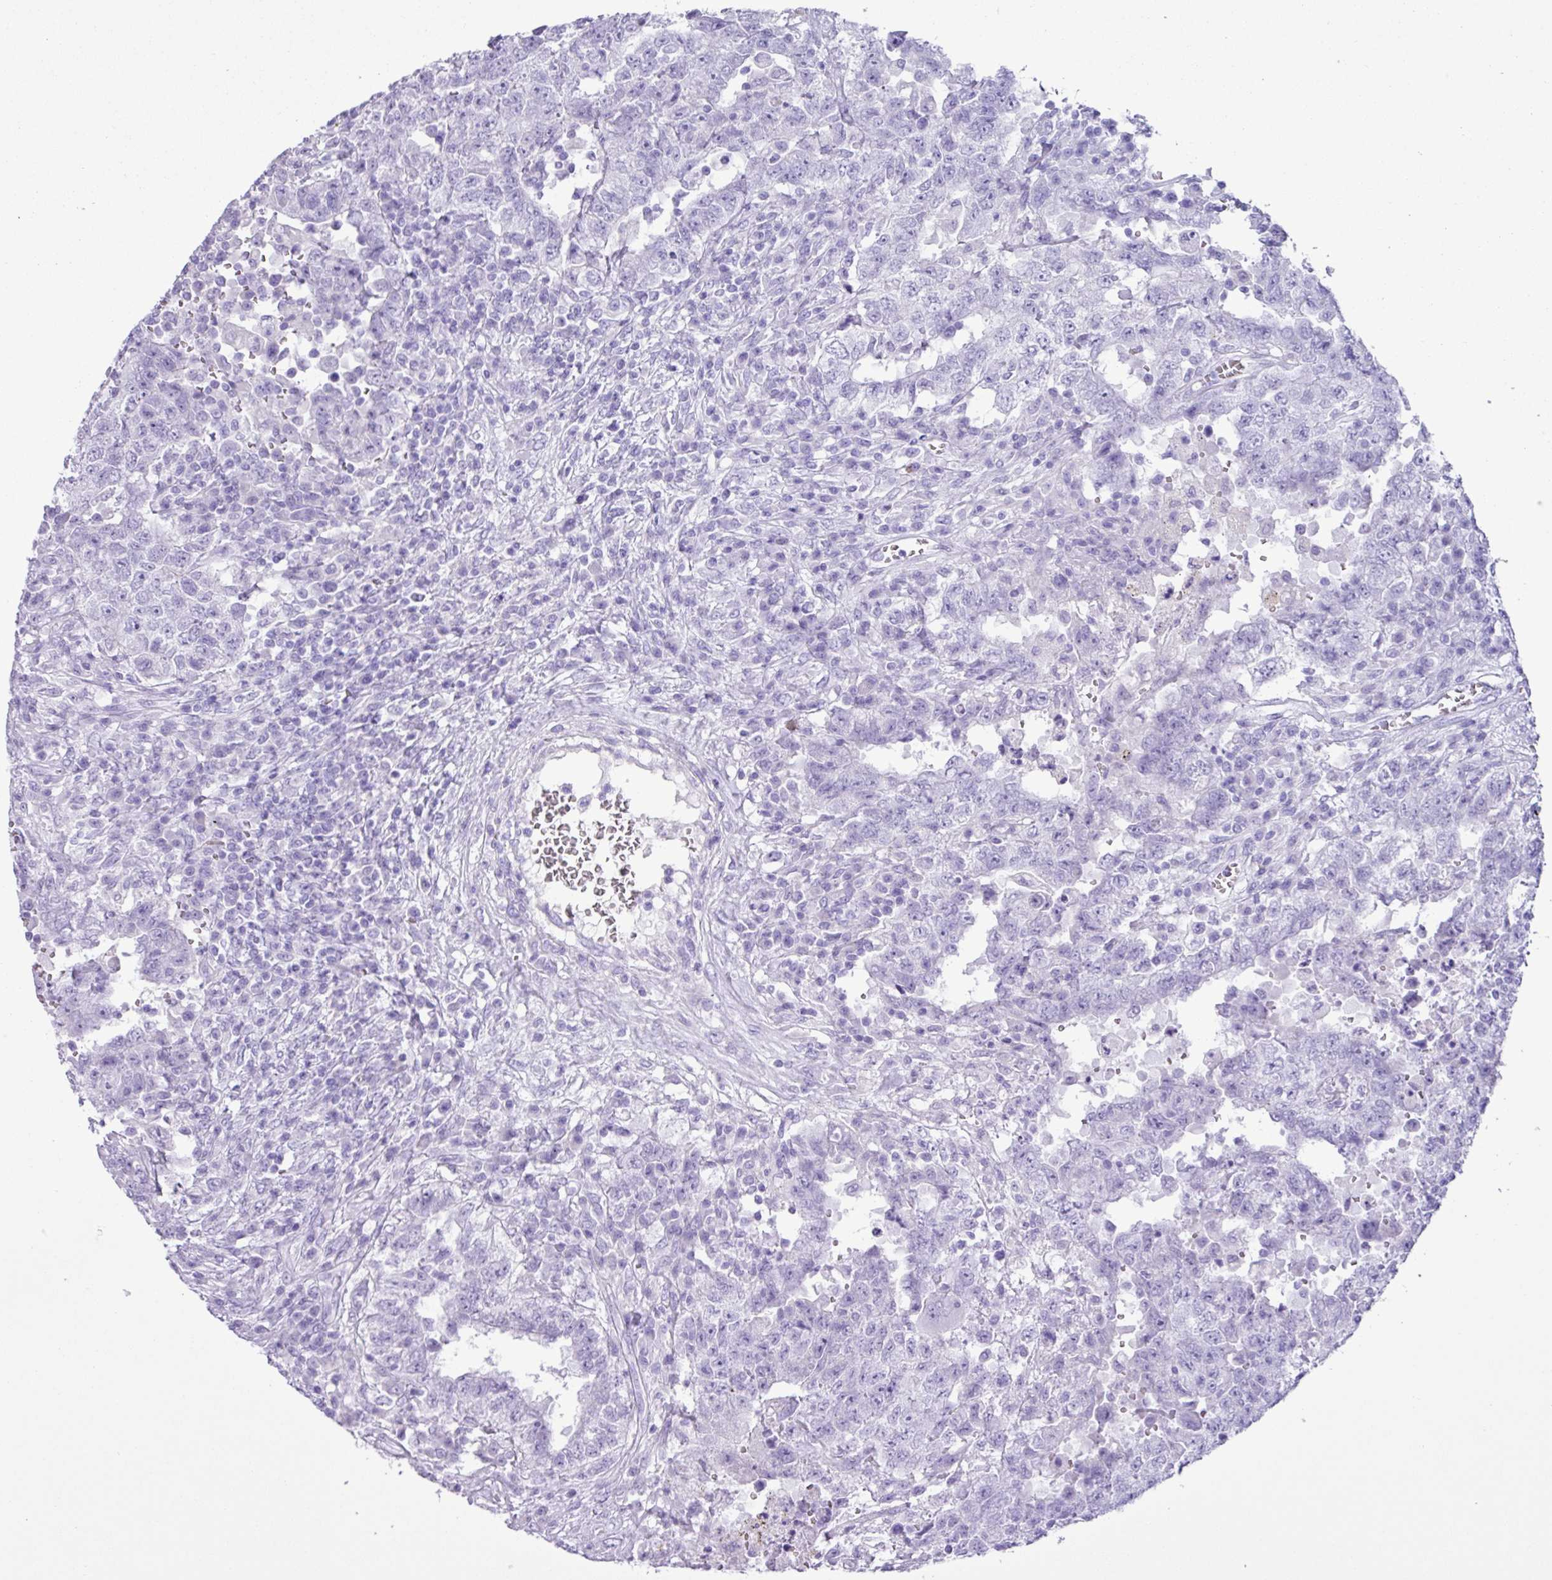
{"staining": {"intensity": "negative", "quantity": "none", "location": "none"}, "tissue": "testis cancer", "cell_type": "Tumor cells", "image_type": "cancer", "snomed": [{"axis": "morphology", "description": "Carcinoma, Embryonal, NOS"}, {"axis": "topography", "description": "Testis"}], "caption": "This is an immunohistochemistry image of human testis cancer. There is no expression in tumor cells.", "gene": "CKMT2", "patient": {"sex": "male", "age": 26}}